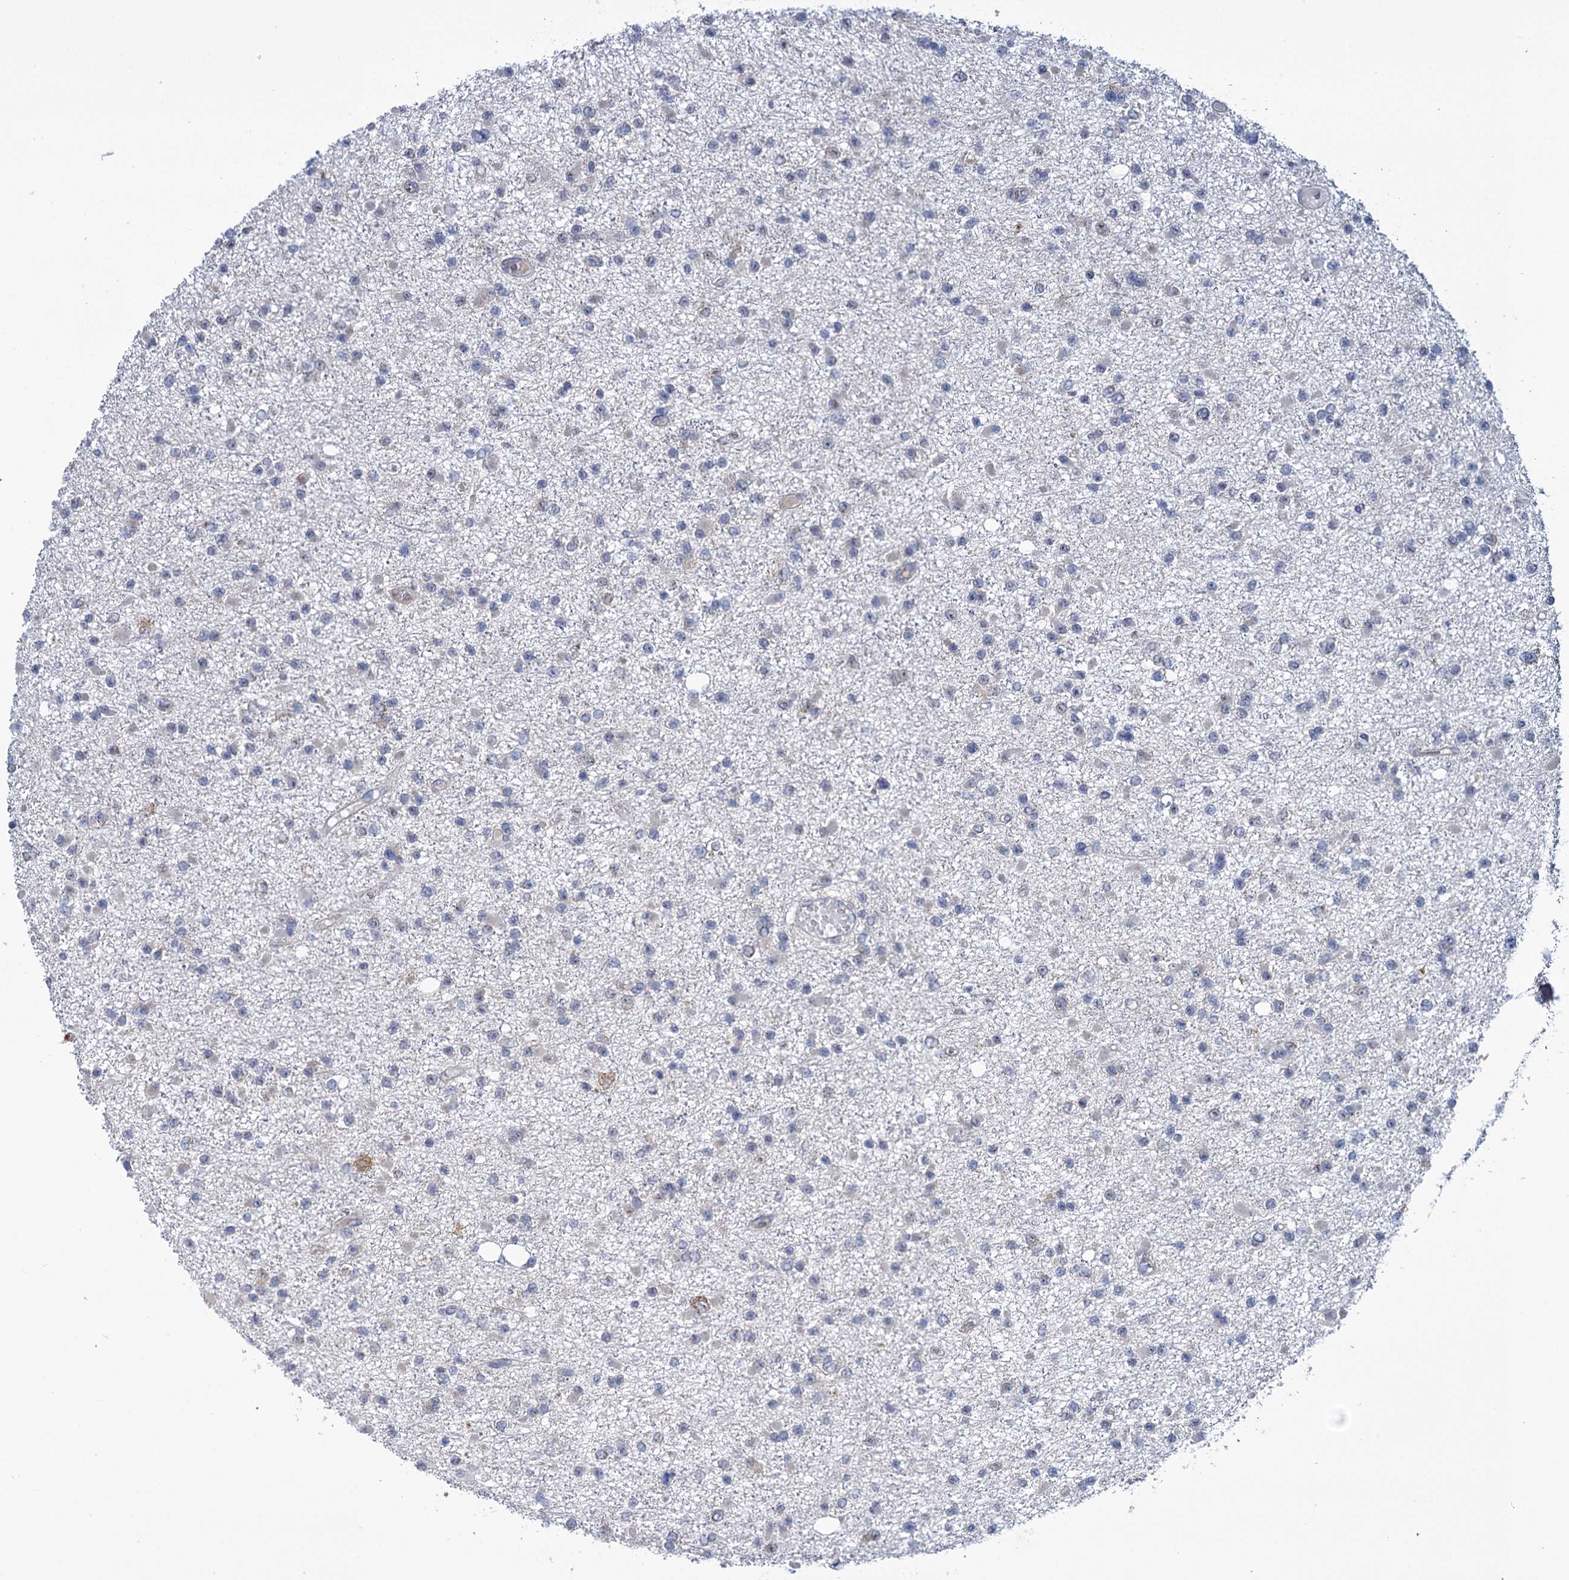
{"staining": {"intensity": "negative", "quantity": "none", "location": "none"}, "tissue": "glioma", "cell_type": "Tumor cells", "image_type": "cancer", "snomed": [{"axis": "morphology", "description": "Glioma, malignant, Low grade"}, {"axis": "topography", "description": "Brain"}], "caption": "Protein analysis of malignant glioma (low-grade) exhibits no significant positivity in tumor cells.", "gene": "GSTM2", "patient": {"sex": "female", "age": 22}}